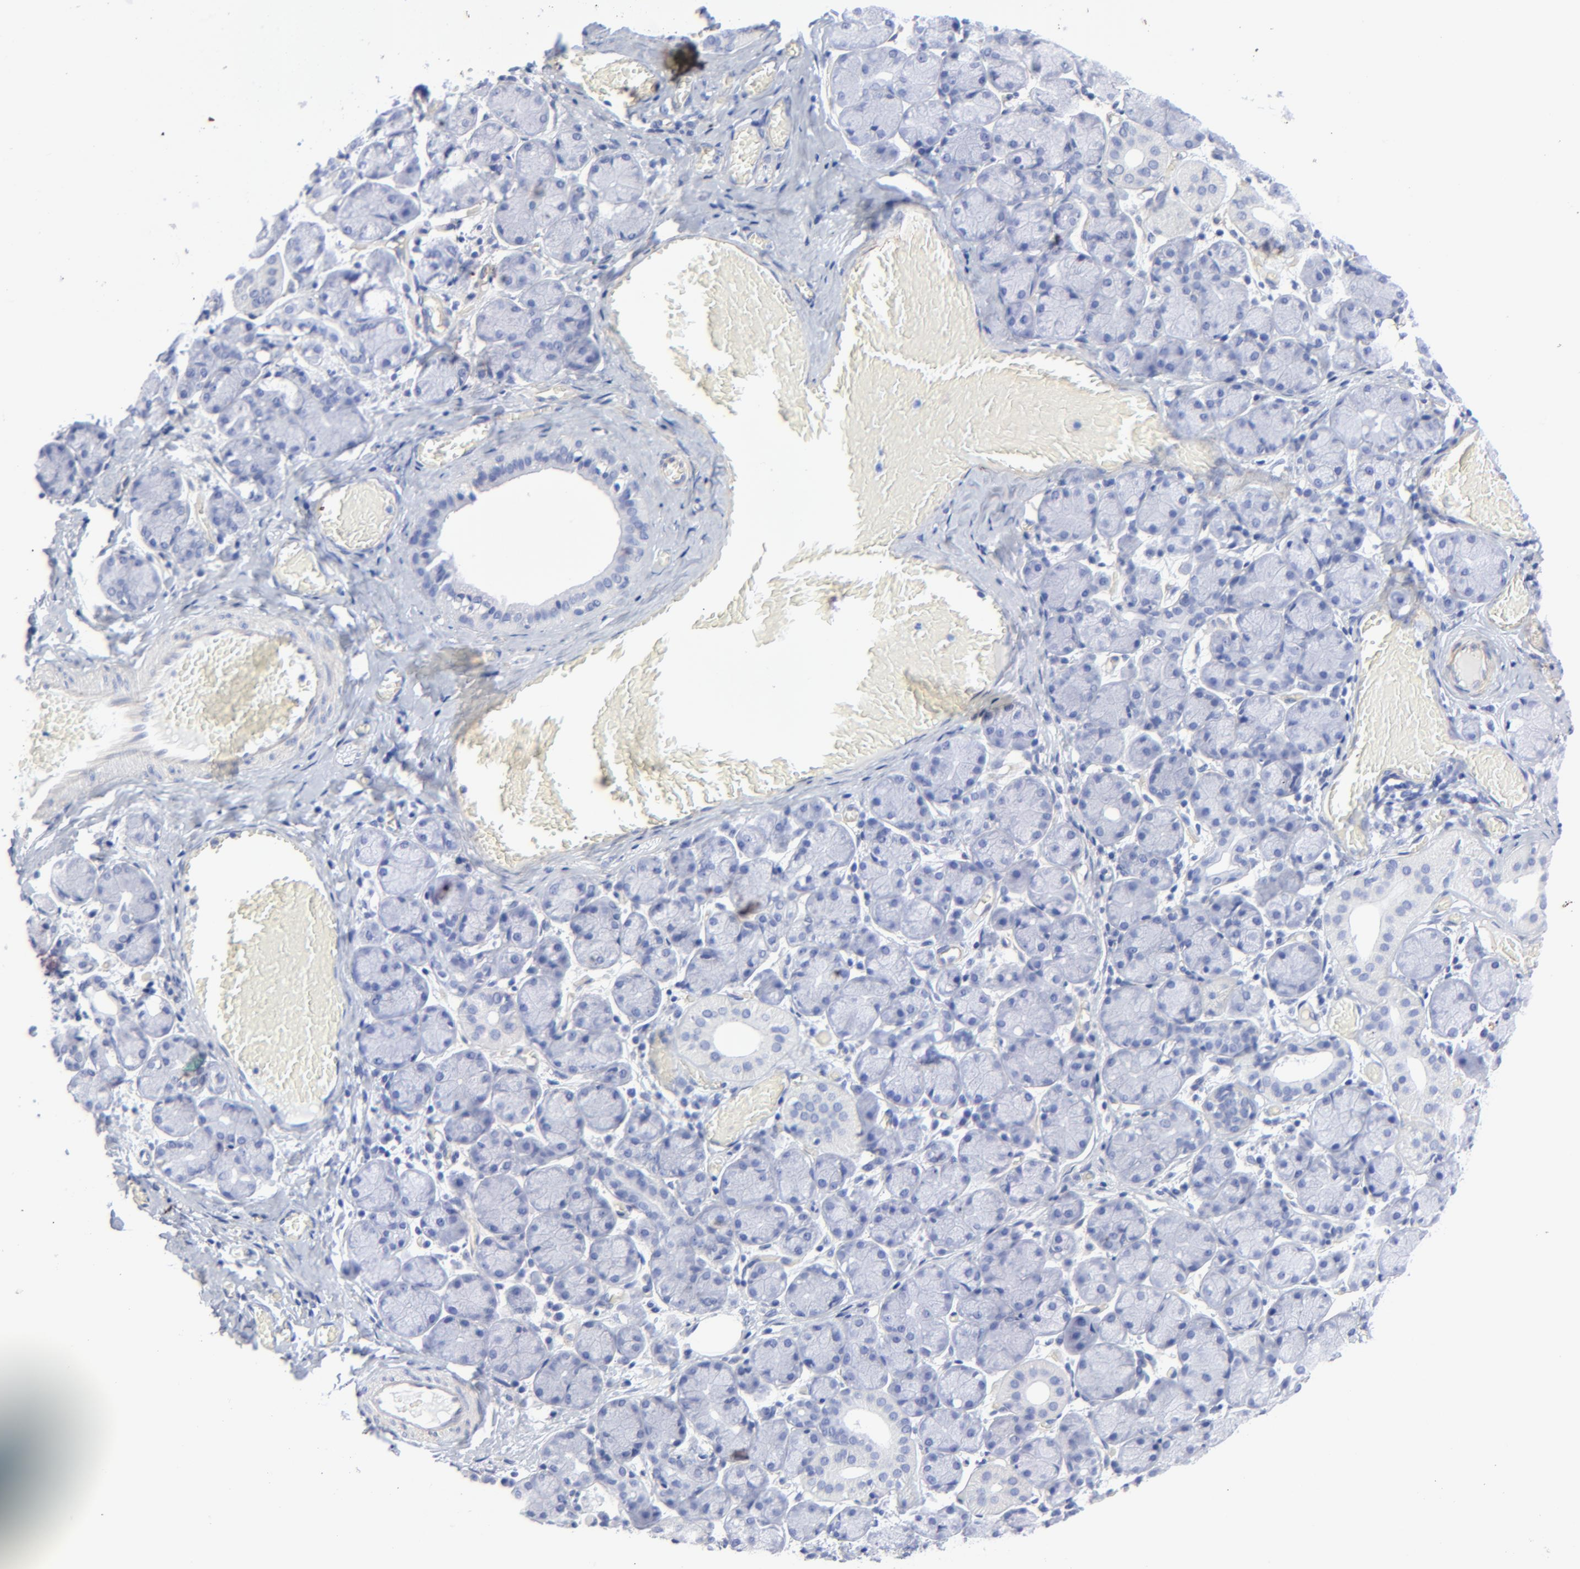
{"staining": {"intensity": "negative", "quantity": "none", "location": "none"}, "tissue": "salivary gland", "cell_type": "Glandular cells", "image_type": "normal", "snomed": [{"axis": "morphology", "description": "Normal tissue, NOS"}, {"axis": "topography", "description": "Salivary gland"}], "caption": "The photomicrograph demonstrates no significant expression in glandular cells of salivary gland.", "gene": "CAV1", "patient": {"sex": "female", "age": 24}}